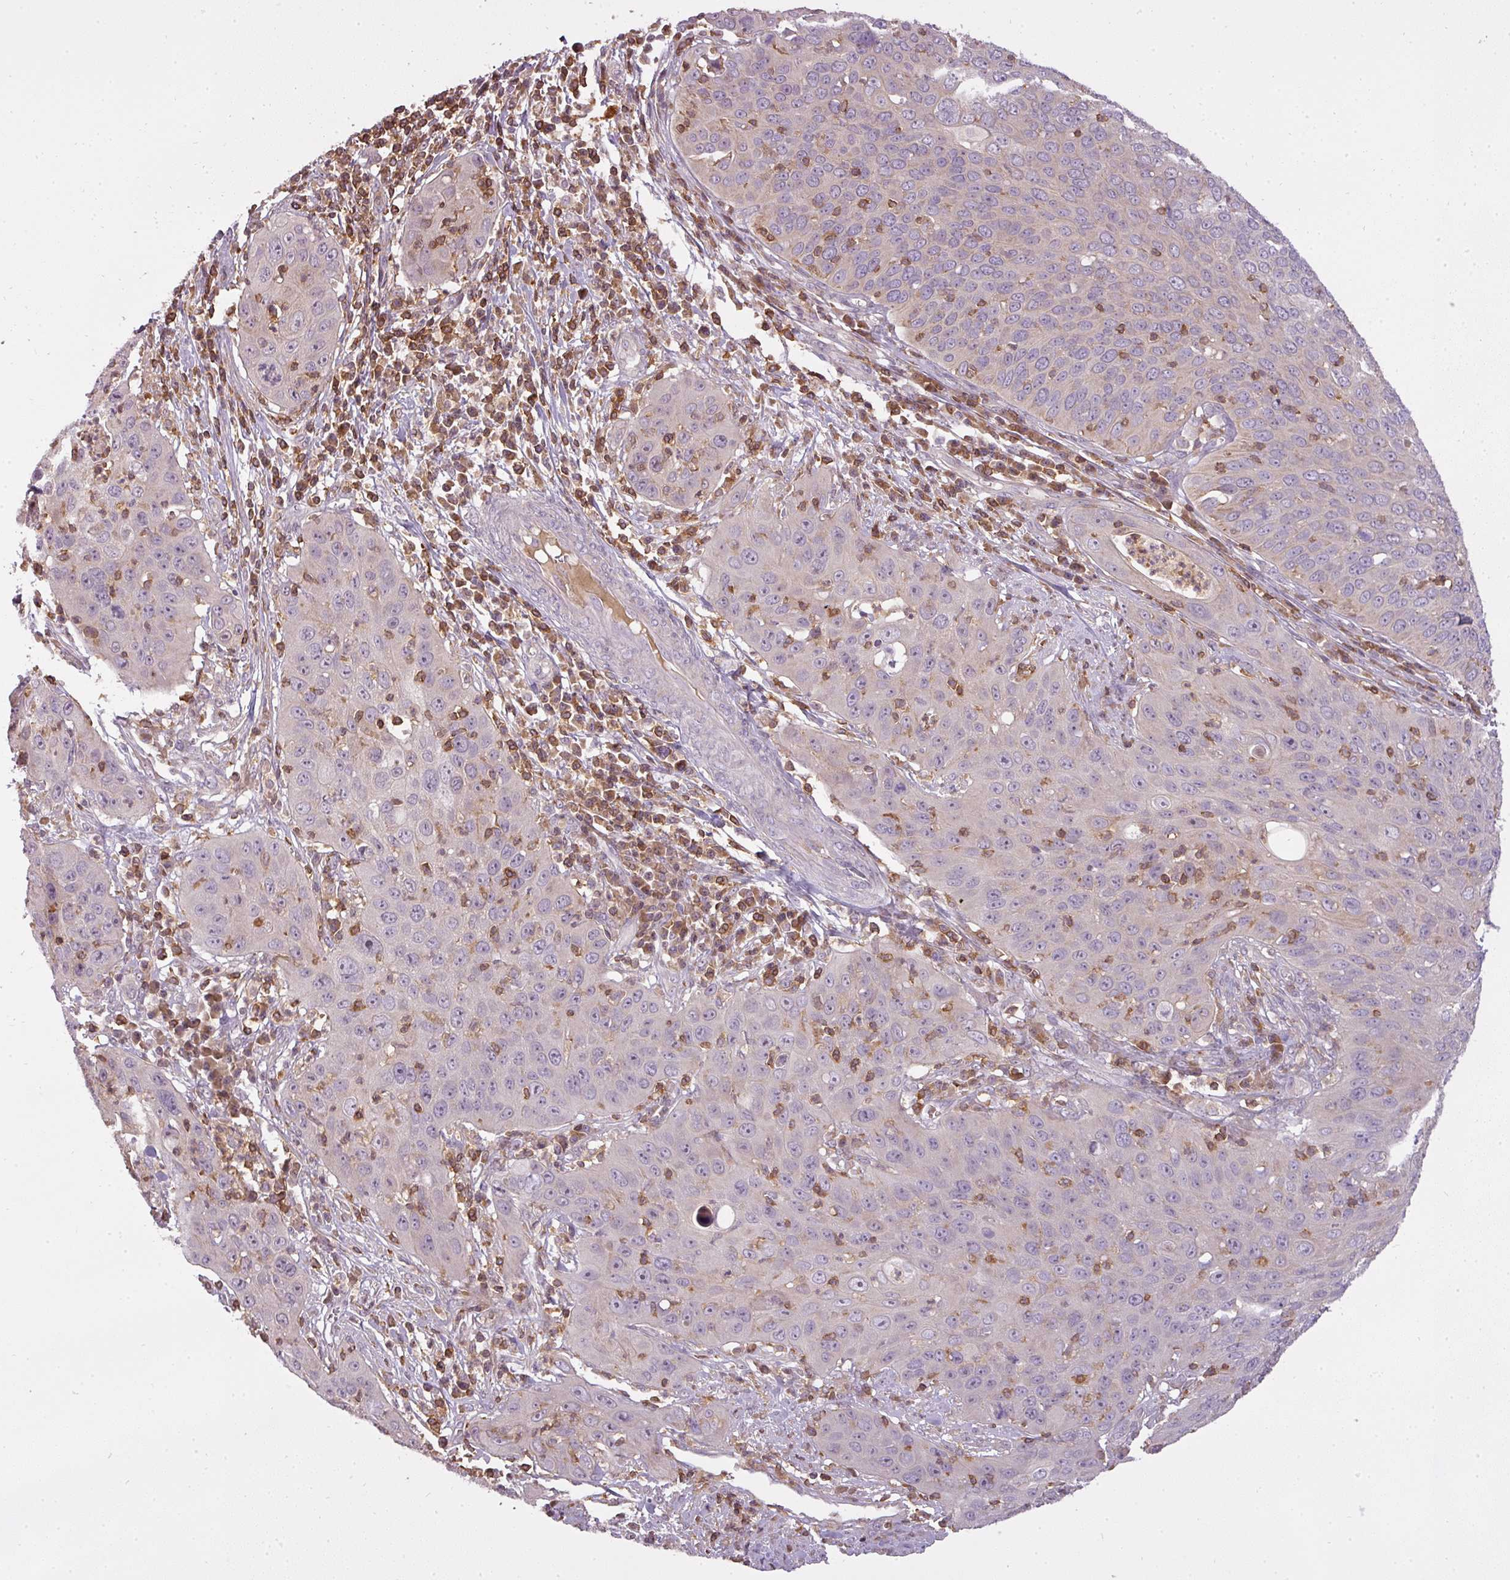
{"staining": {"intensity": "negative", "quantity": "none", "location": "none"}, "tissue": "cervical cancer", "cell_type": "Tumor cells", "image_type": "cancer", "snomed": [{"axis": "morphology", "description": "Squamous cell carcinoma, NOS"}, {"axis": "topography", "description": "Cervix"}], "caption": "Cervical cancer stained for a protein using IHC exhibits no positivity tumor cells.", "gene": "STK4", "patient": {"sex": "female", "age": 36}}